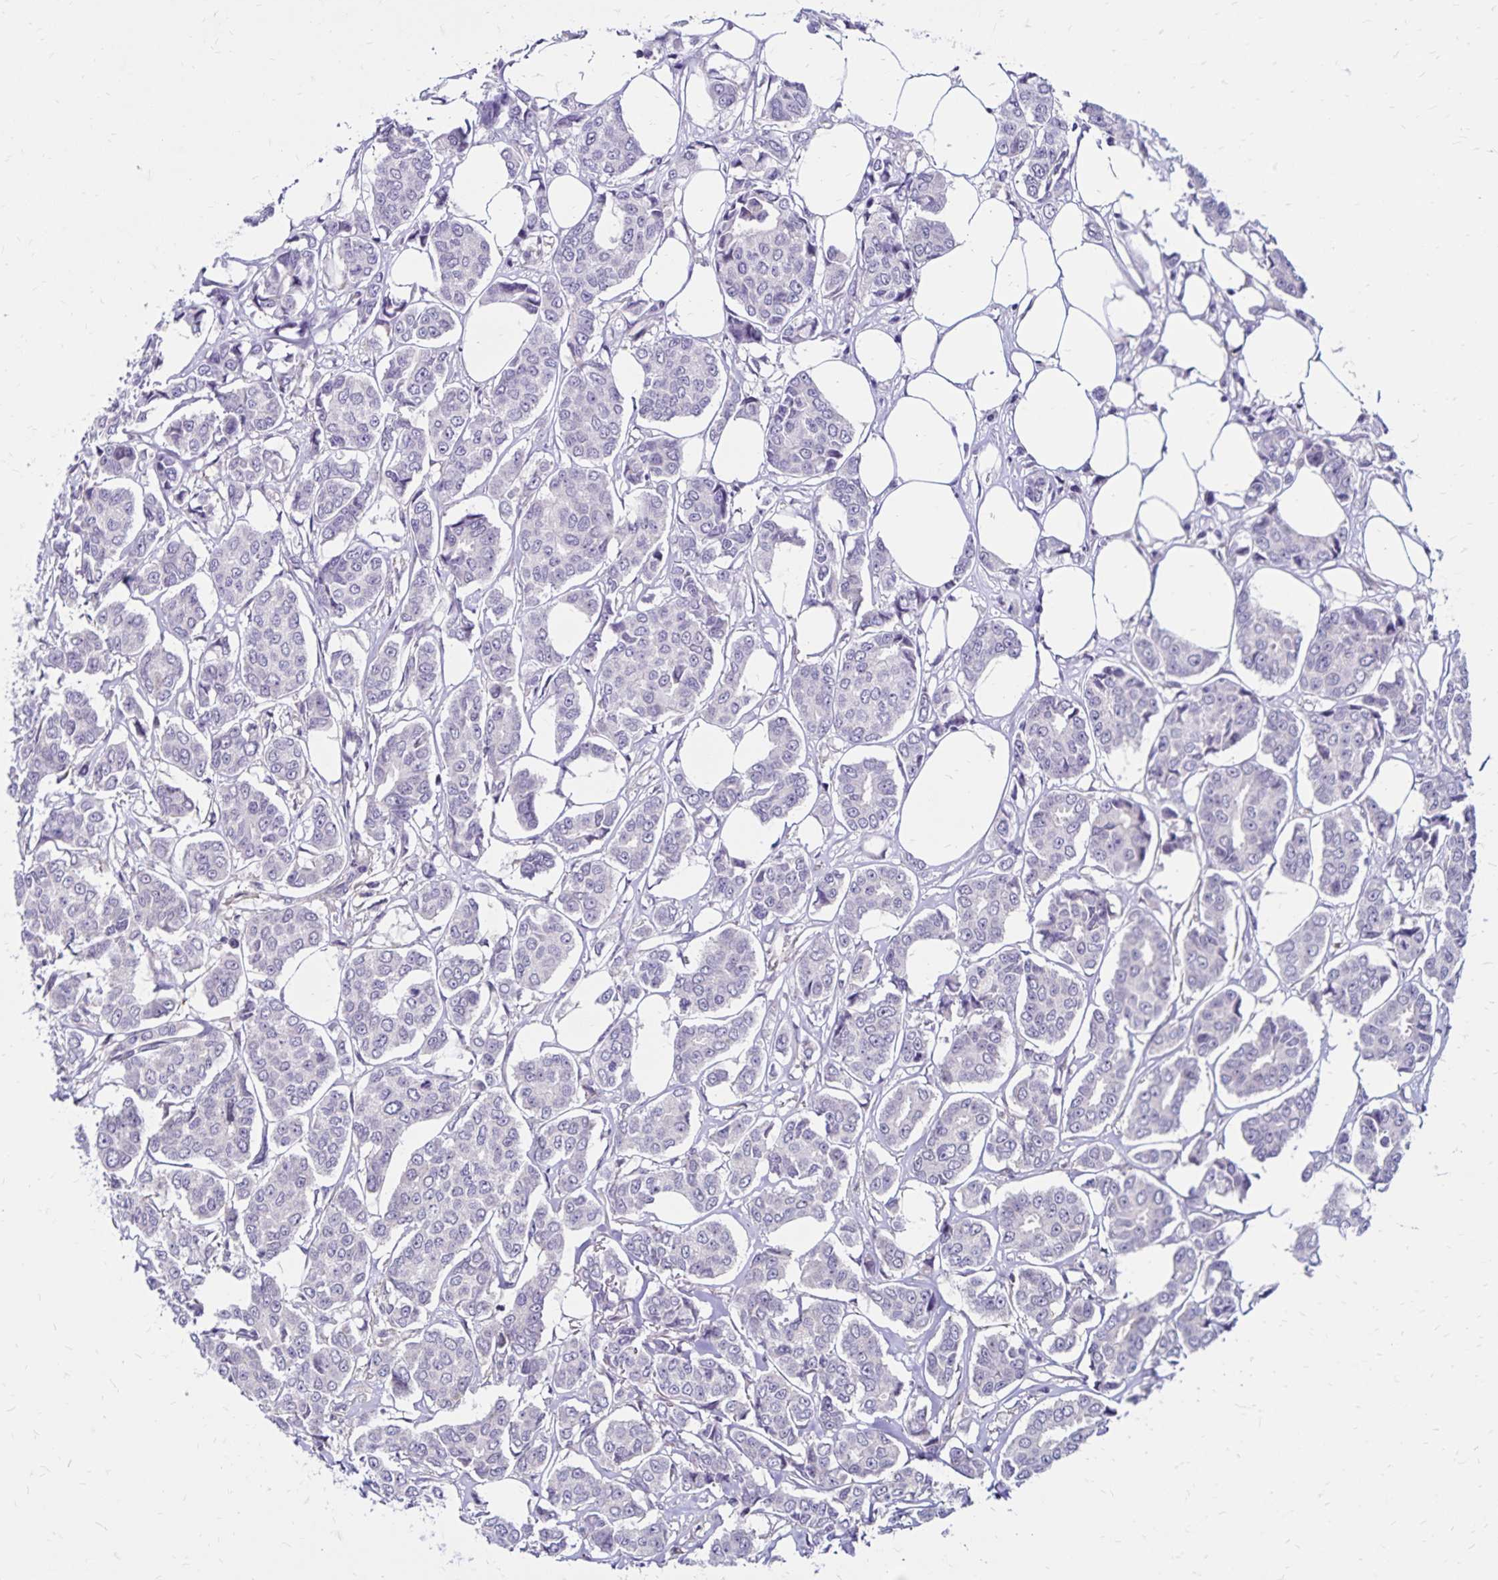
{"staining": {"intensity": "negative", "quantity": "none", "location": "none"}, "tissue": "breast cancer", "cell_type": "Tumor cells", "image_type": "cancer", "snomed": [{"axis": "morphology", "description": "Duct carcinoma"}, {"axis": "topography", "description": "Breast"}], "caption": "Immunohistochemistry (IHC) of breast cancer displays no expression in tumor cells.", "gene": "FSD1", "patient": {"sex": "female", "age": 94}}